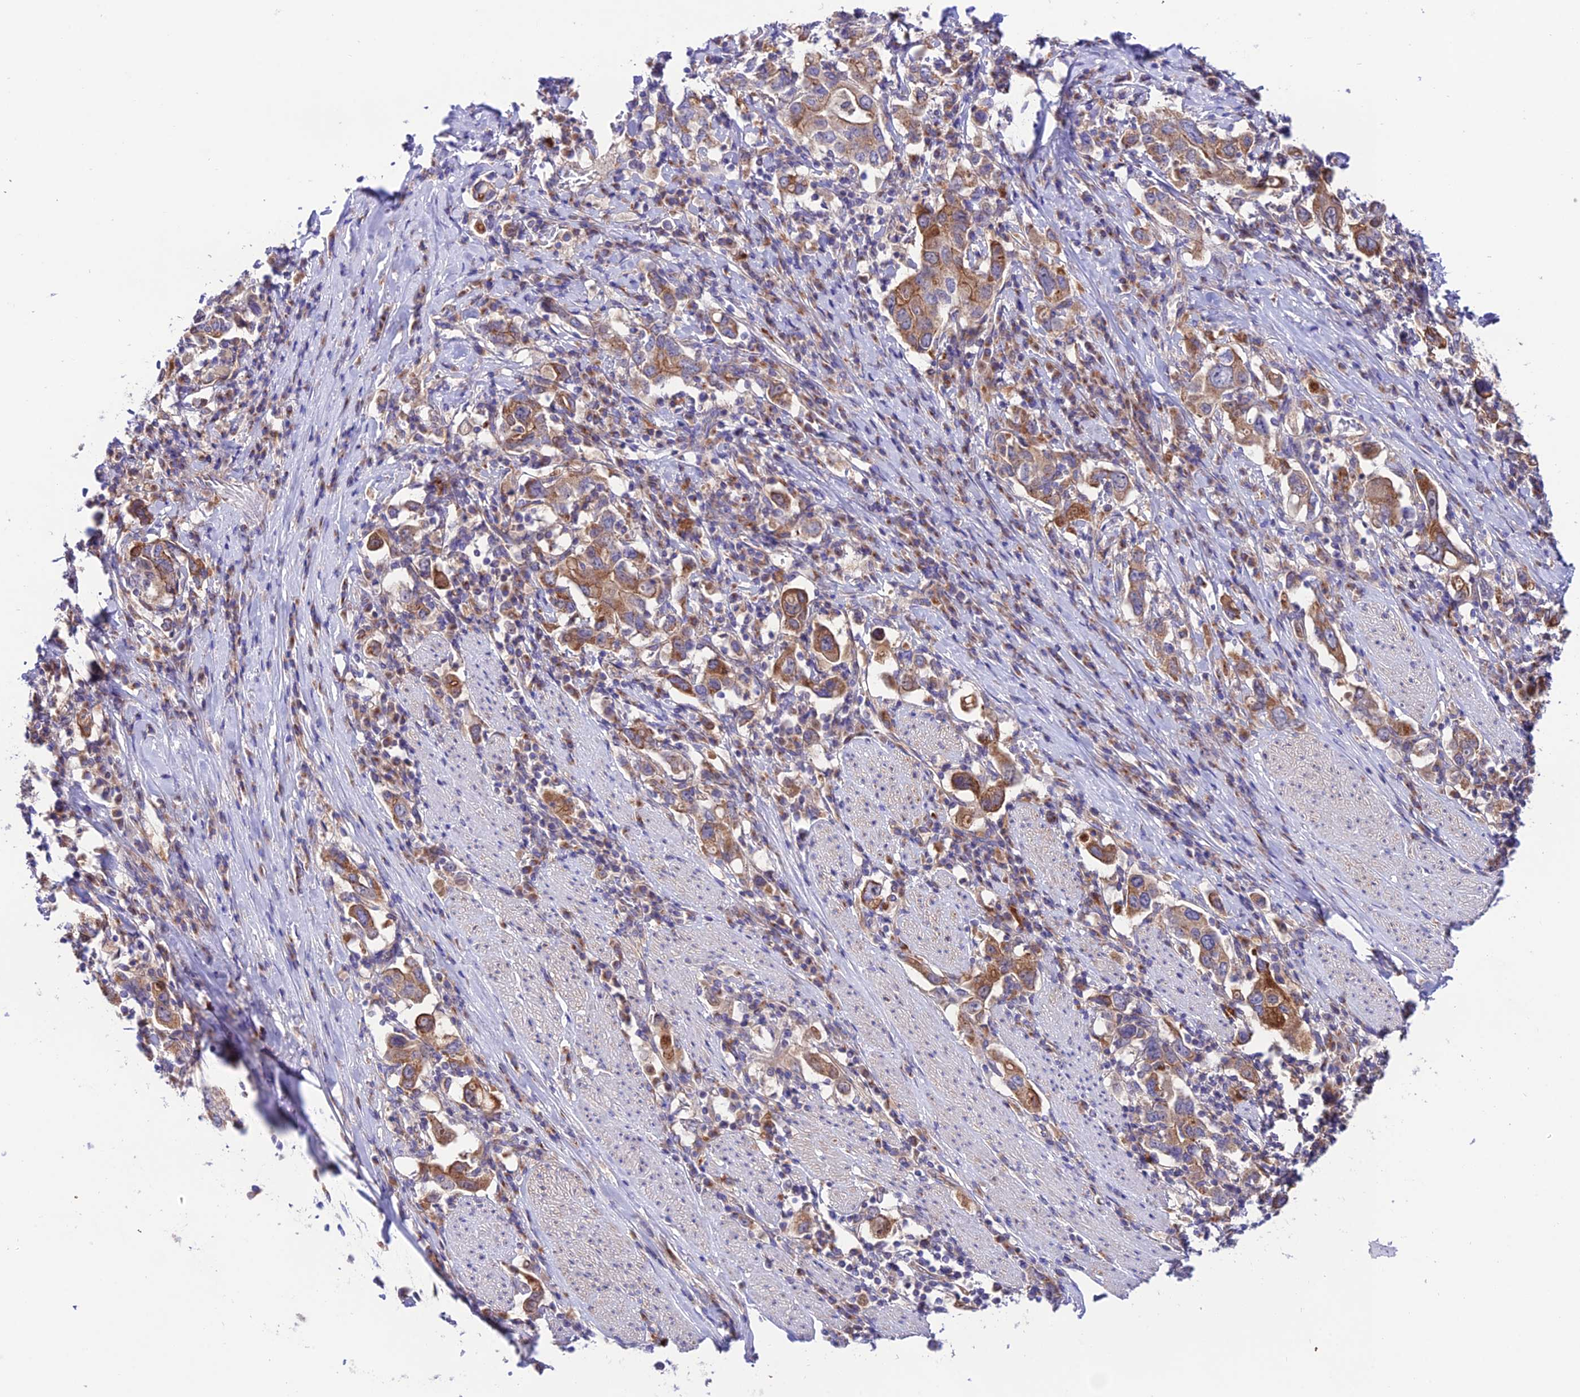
{"staining": {"intensity": "moderate", "quantity": ">75%", "location": "cytoplasmic/membranous"}, "tissue": "stomach cancer", "cell_type": "Tumor cells", "image_type": "cancer", "snomed": [{"axis": "morphology", "description": "Adenocarcinoma, NOS"}, {"axis": "topography", "description": "Stomach, upper"}, {"axis": "topography", "description": "Stomach"}], "caption": "Brown immunohistochemical staining in stomach adenocarcinoma shows moderate cytoplasmic/membranous staining in about >75% of tumor cells. (Stains: DAB (3,3'-diaminobenzidine) in brown, nuclei in blue, Microscopy: brightfield microscopy at high magnification).", "gene": "LACTB2", "patient": {"sex": "male", "age": 62}}